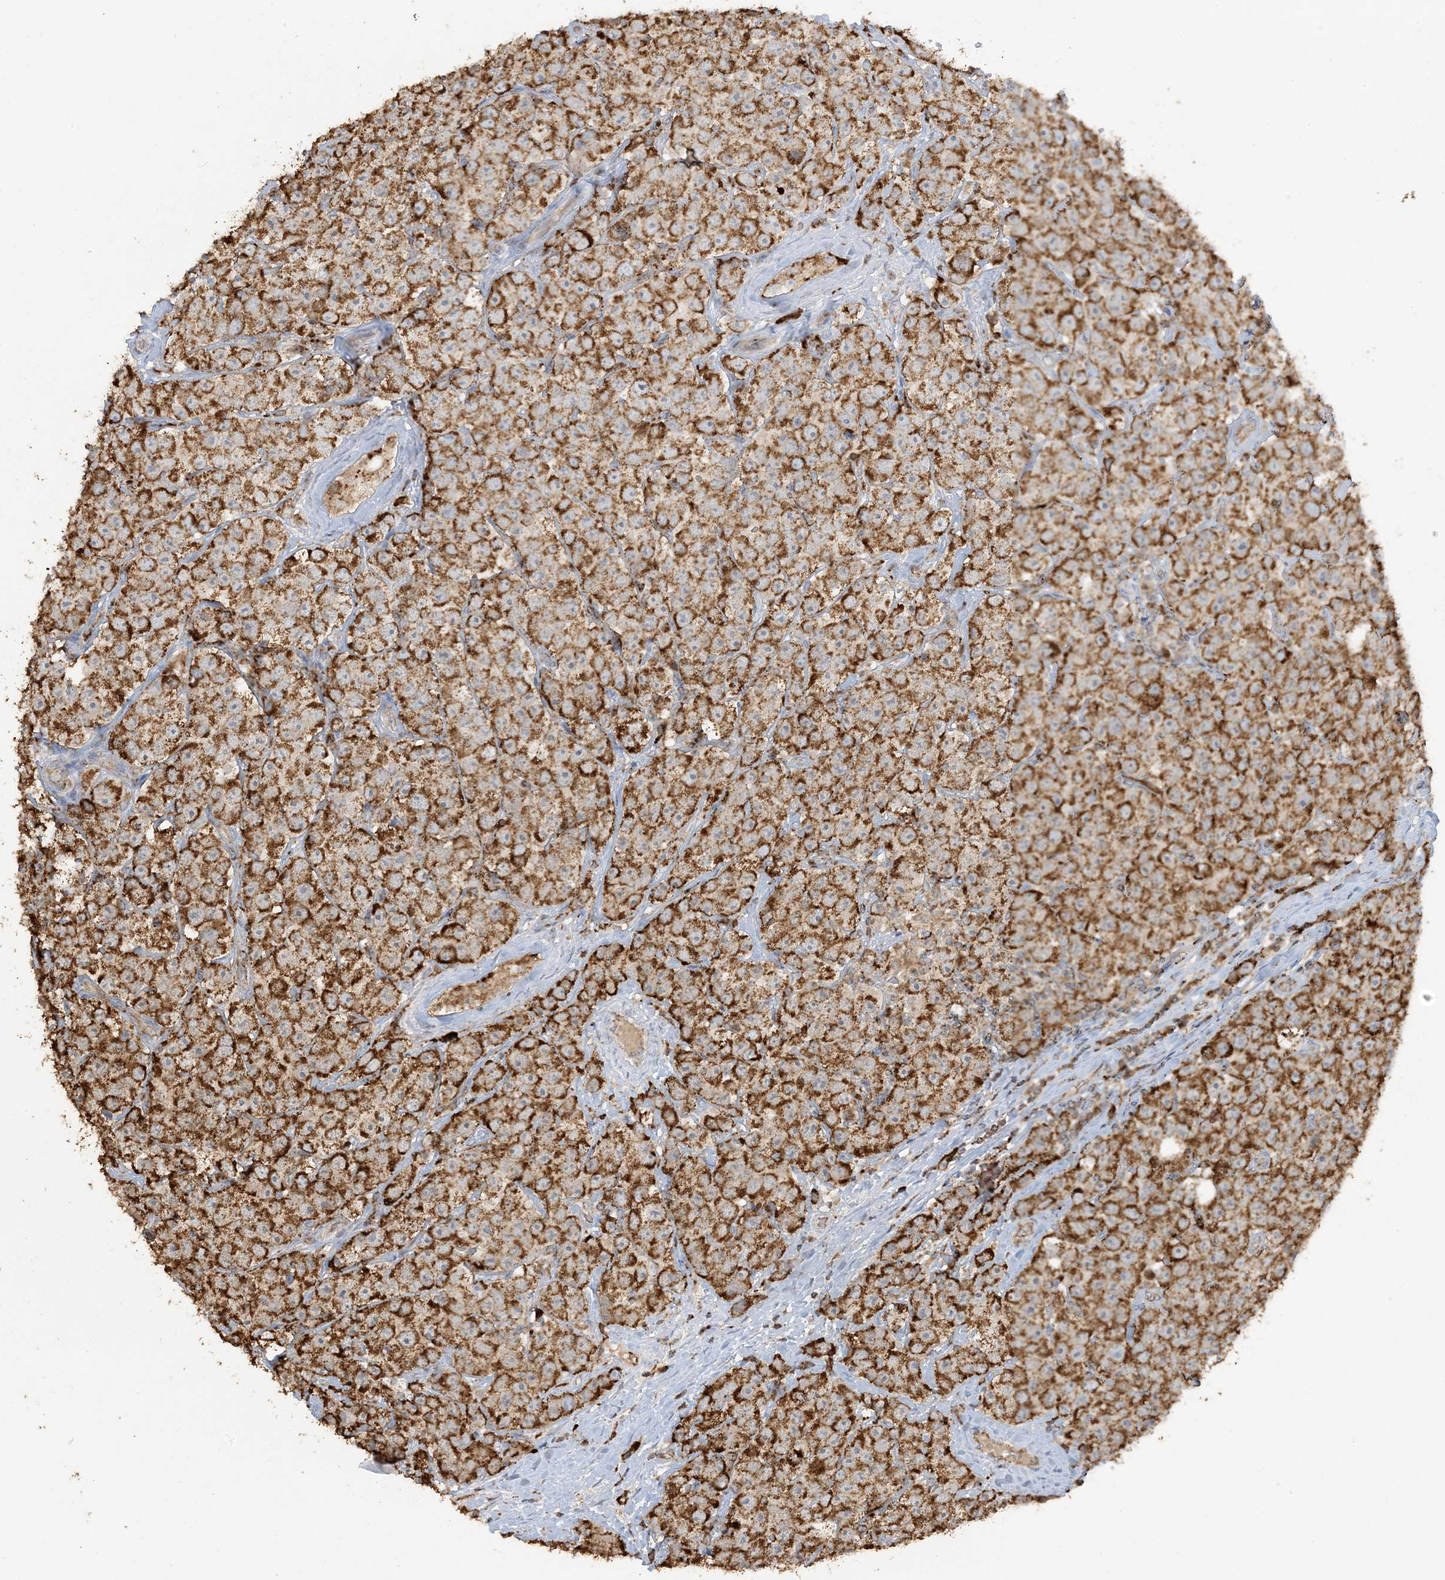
{"staining": {"intensity": "strong", "quantity": ">75%", "location": "cytoplasmic/membranous"}, "tissue": "testis cancer", "cell_type": "Tumor cells", "image_type": "cancer", "snomed": [{"axis": "morphology", "description": "Seminoma, NOS"}, {"axis": "topography", "description": "Testis"}], "caption": "An immunohistochemistry micrograph of tumor tissue is shown. Protein staining in brown highlights strong cytoplasmic/membranous positivity in testis cancer (seminoma) within tumor cells. (IHC, brightfield microscopy, high magnification).", "gene": "AGA", "patient": {"sex": "male", "age": 28}}